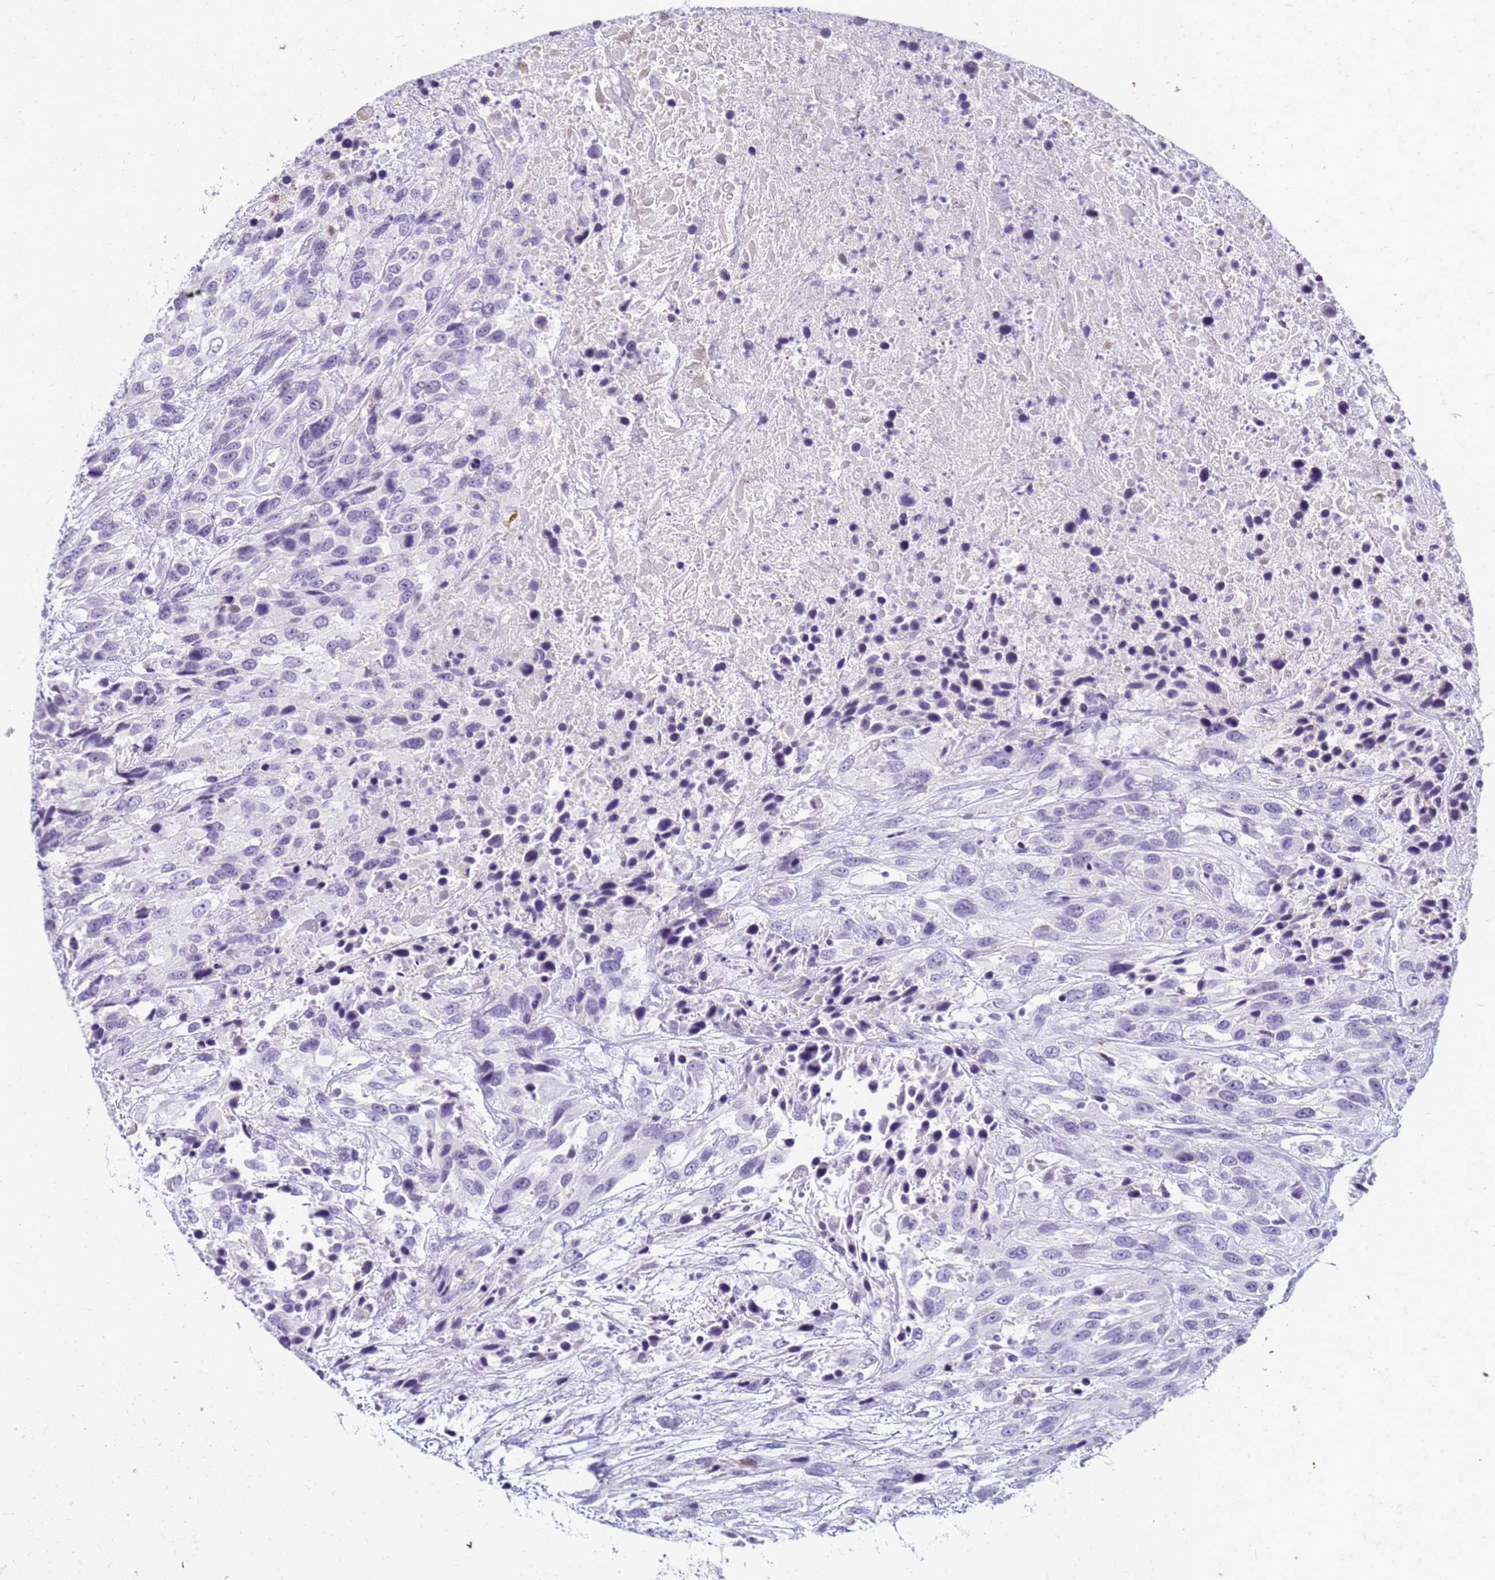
{"staining": {"intensity": "negative", "quantity": "none", "location": "none"}, "tissue": "urothelial cancer", "cell_type": "Tumor cells", "image_type": "cancer", "snomed": [{"axis": "morphology", "description": "Urothelial carcinoma, High grade"}, {"axis": "topography", "description": "Urinary bladder"}], "caption": "High-grade urothelial carcinoma was stained to show a protein in brown. There is no significant staining in tumor cells.", "gene": "CFAP100", "patient": {"sex": "female", "age": 70}}